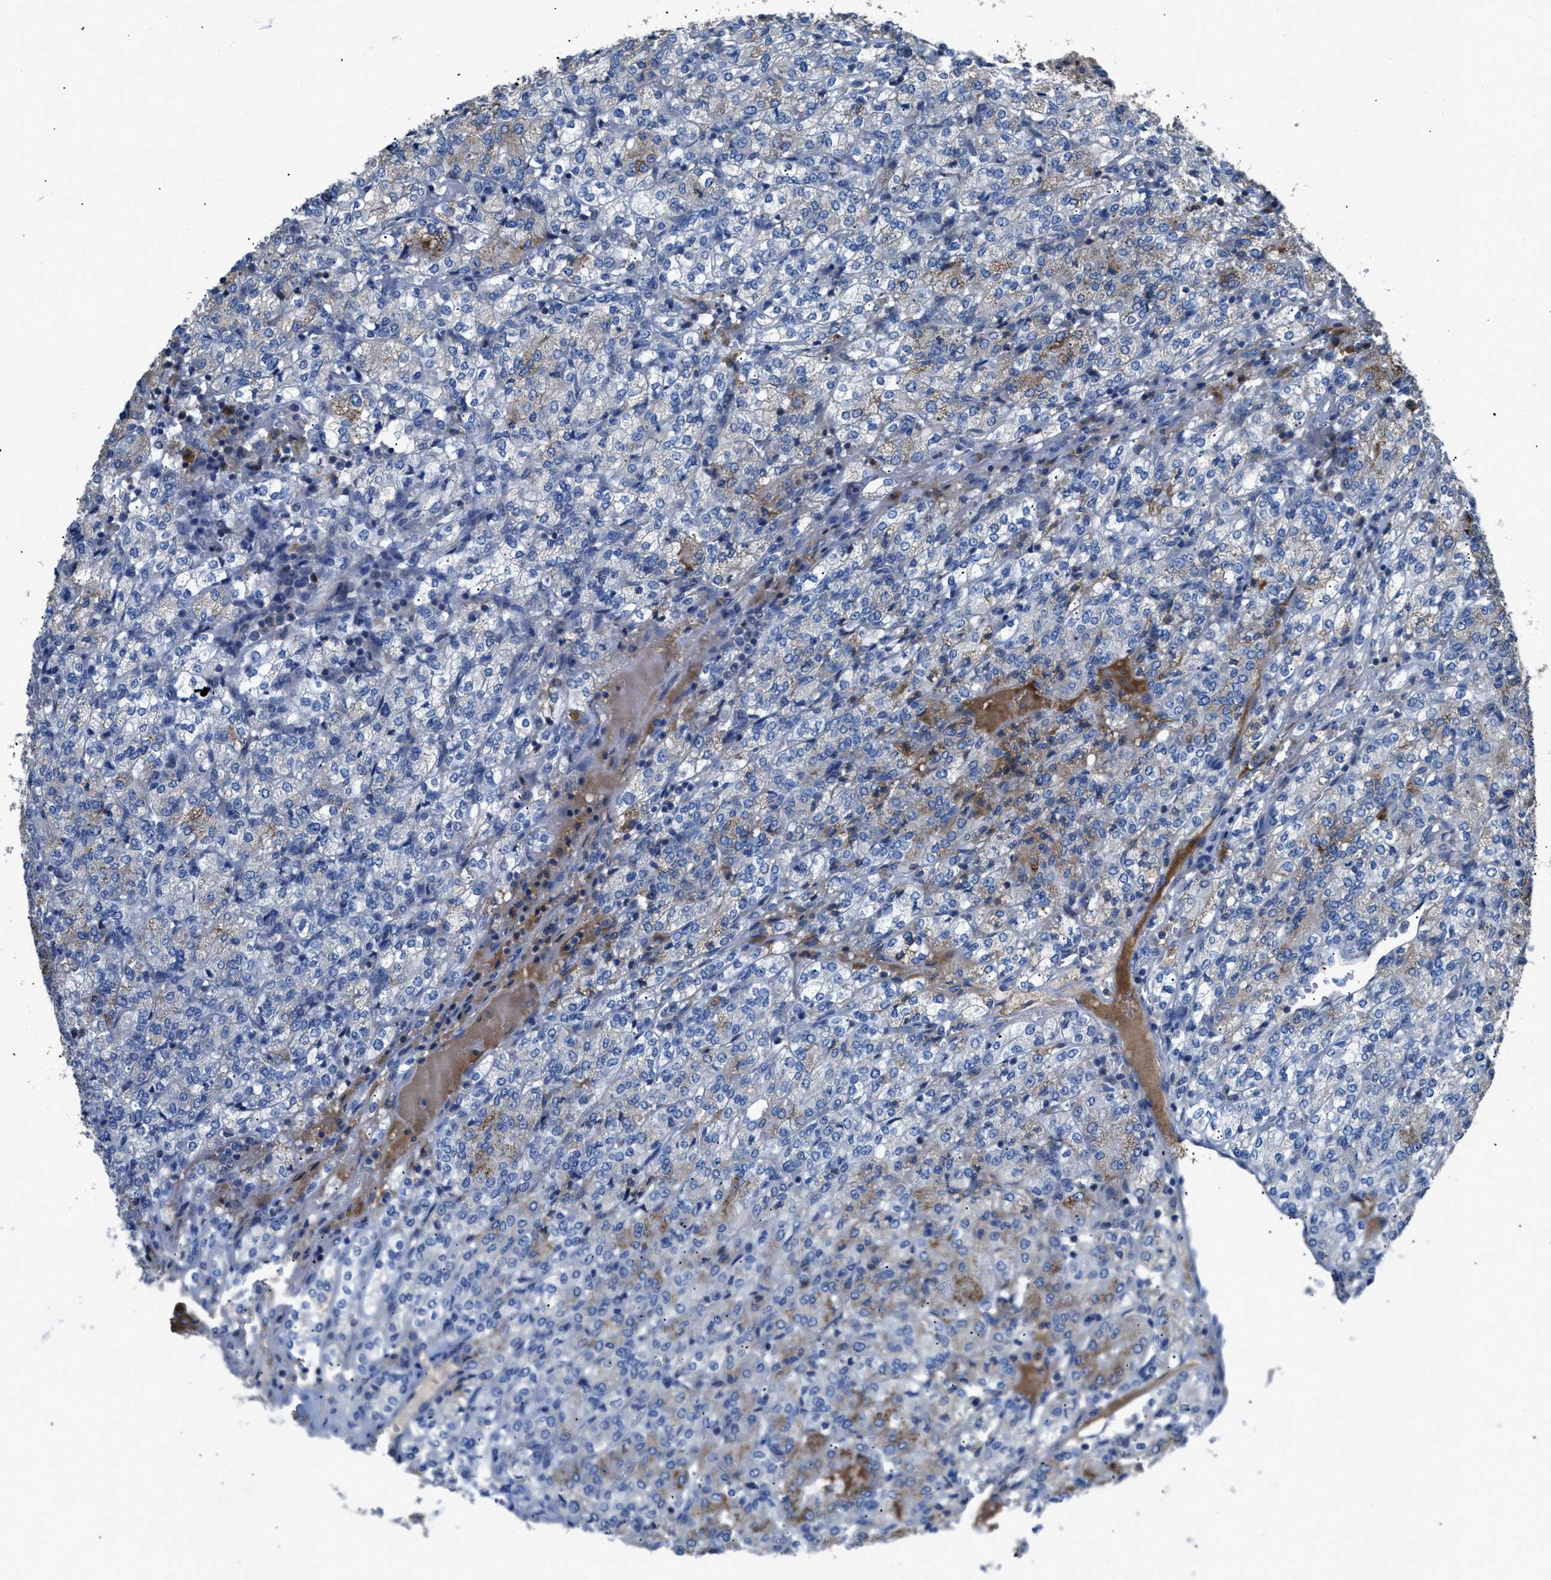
{"staining": {"intensity": "moderate", "quantity": "<25%", "location": "cytoplasmic/membranous"}, "tissue": "renal cancer", "cell_type": "Tumor cells", "image_type": "cancer", "snomed": [{"axis": "morphology", "description": "Adenocarcinoma, NOS"}, {"axis": "topography", "description": "Kidney"}], "caption": "A histopathology image showing moderate cytoplasmic/membranous positivity in approximately <25% of tumor cells in renal cancer (adenocarcinoma), as visualized by brown immunohistochemical staining.", "gene": "SGCZ", "patient": {"sex": "male", "age": 77}}